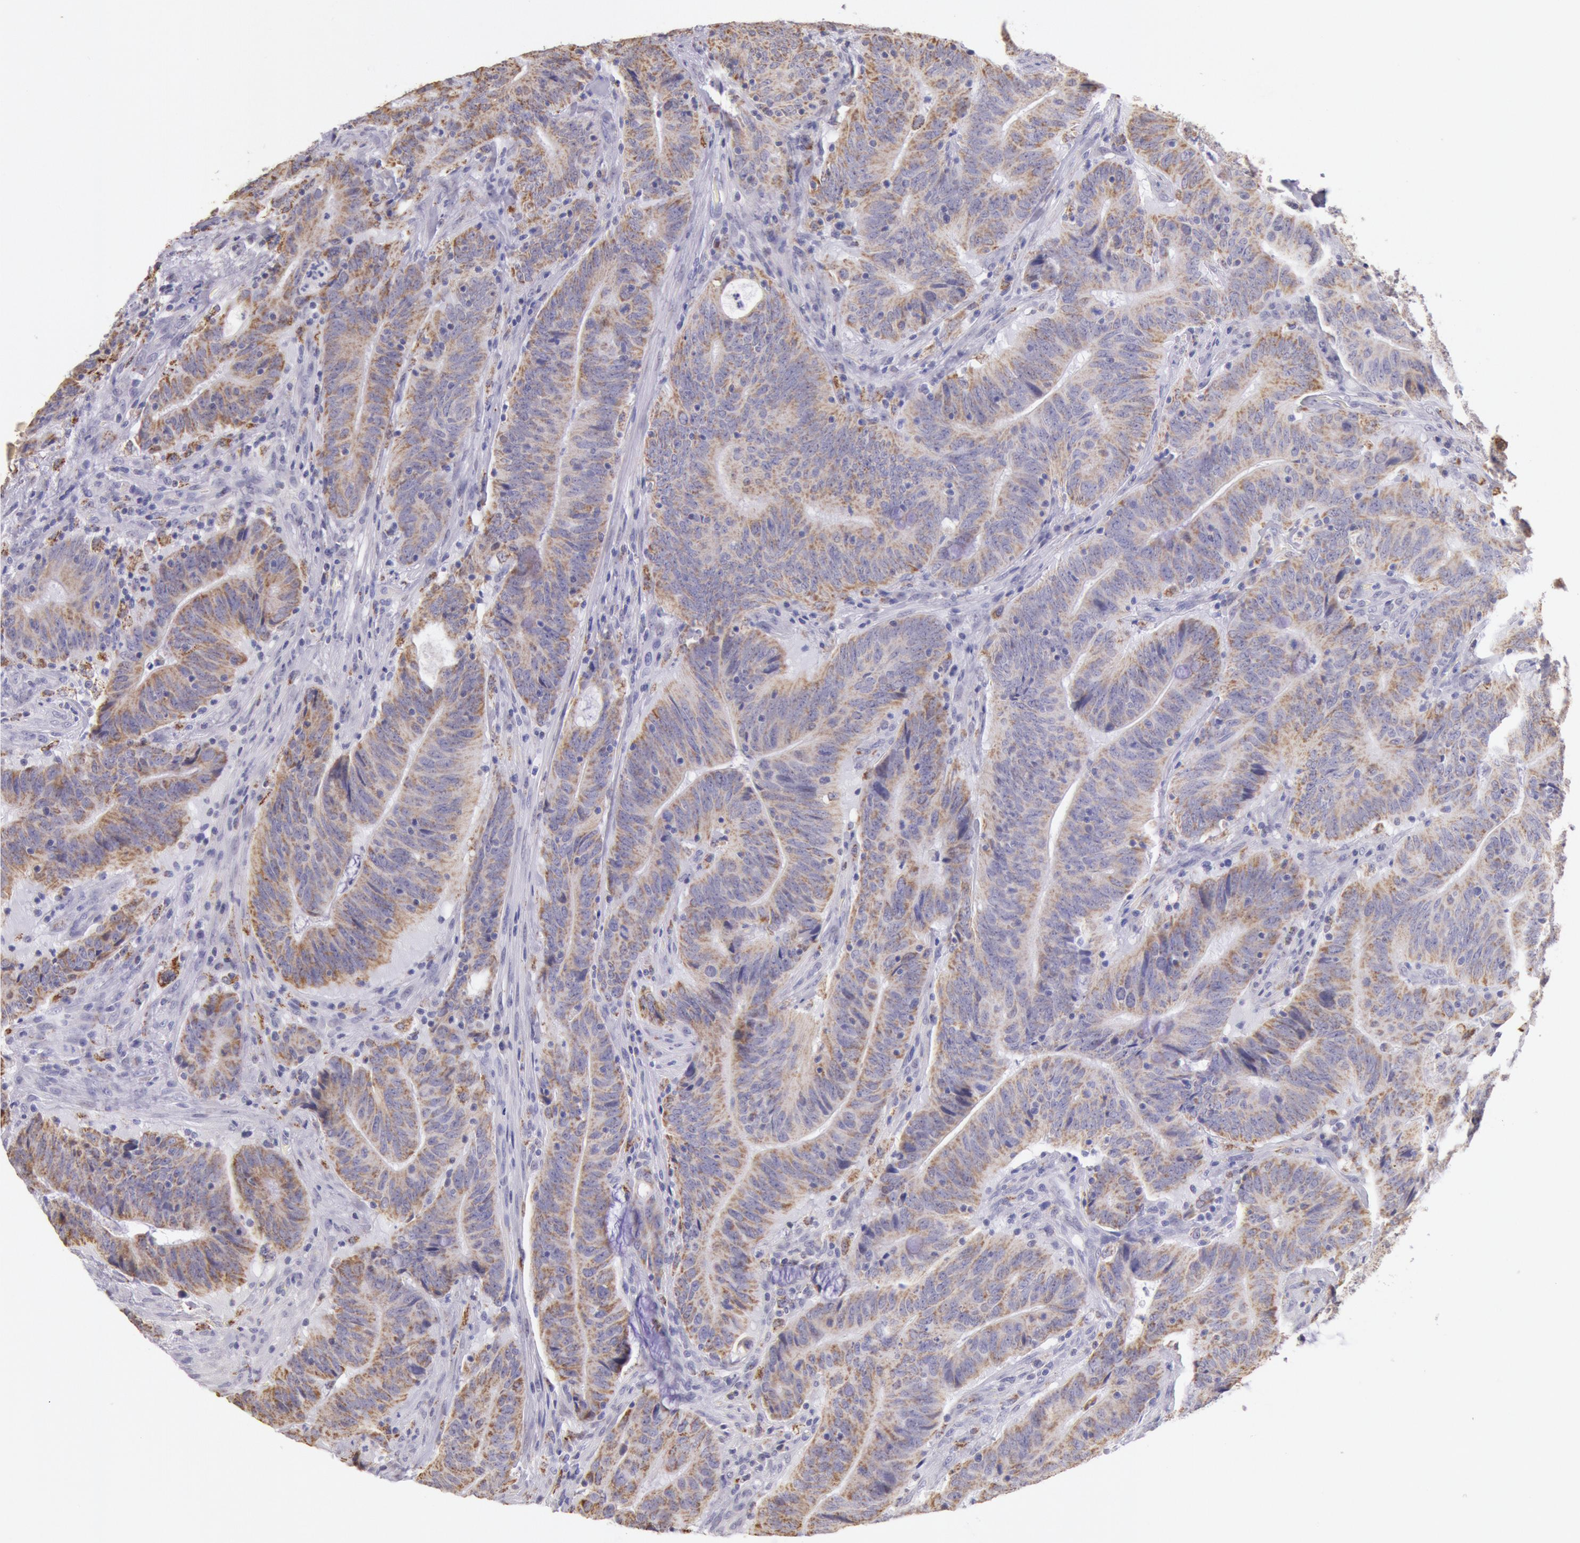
{"staining": {"intensity": "moderate", "quantity": ">75%", "location": "cytoplasmic/membranous"}, "tissue": "colorectal cancer", "cell_type": "Tumor cells", "image_type": "cancer", "snomed": [{"axis": "morphology", "description": "Adenocarcinoma, NOS"}, {"axis": "topography", "description": "Colon"}], "caption": "Immunohistochemistry (IHC) (DAB) staining of colorectal adenocarcinoma reveals moderate cytoplasmic/membranous protein staining in approximately >75% of tumor cells. Nuclei are stained in blue.", "gene": "FRMD6", "patient": {"sex": "male", "age": 54}}